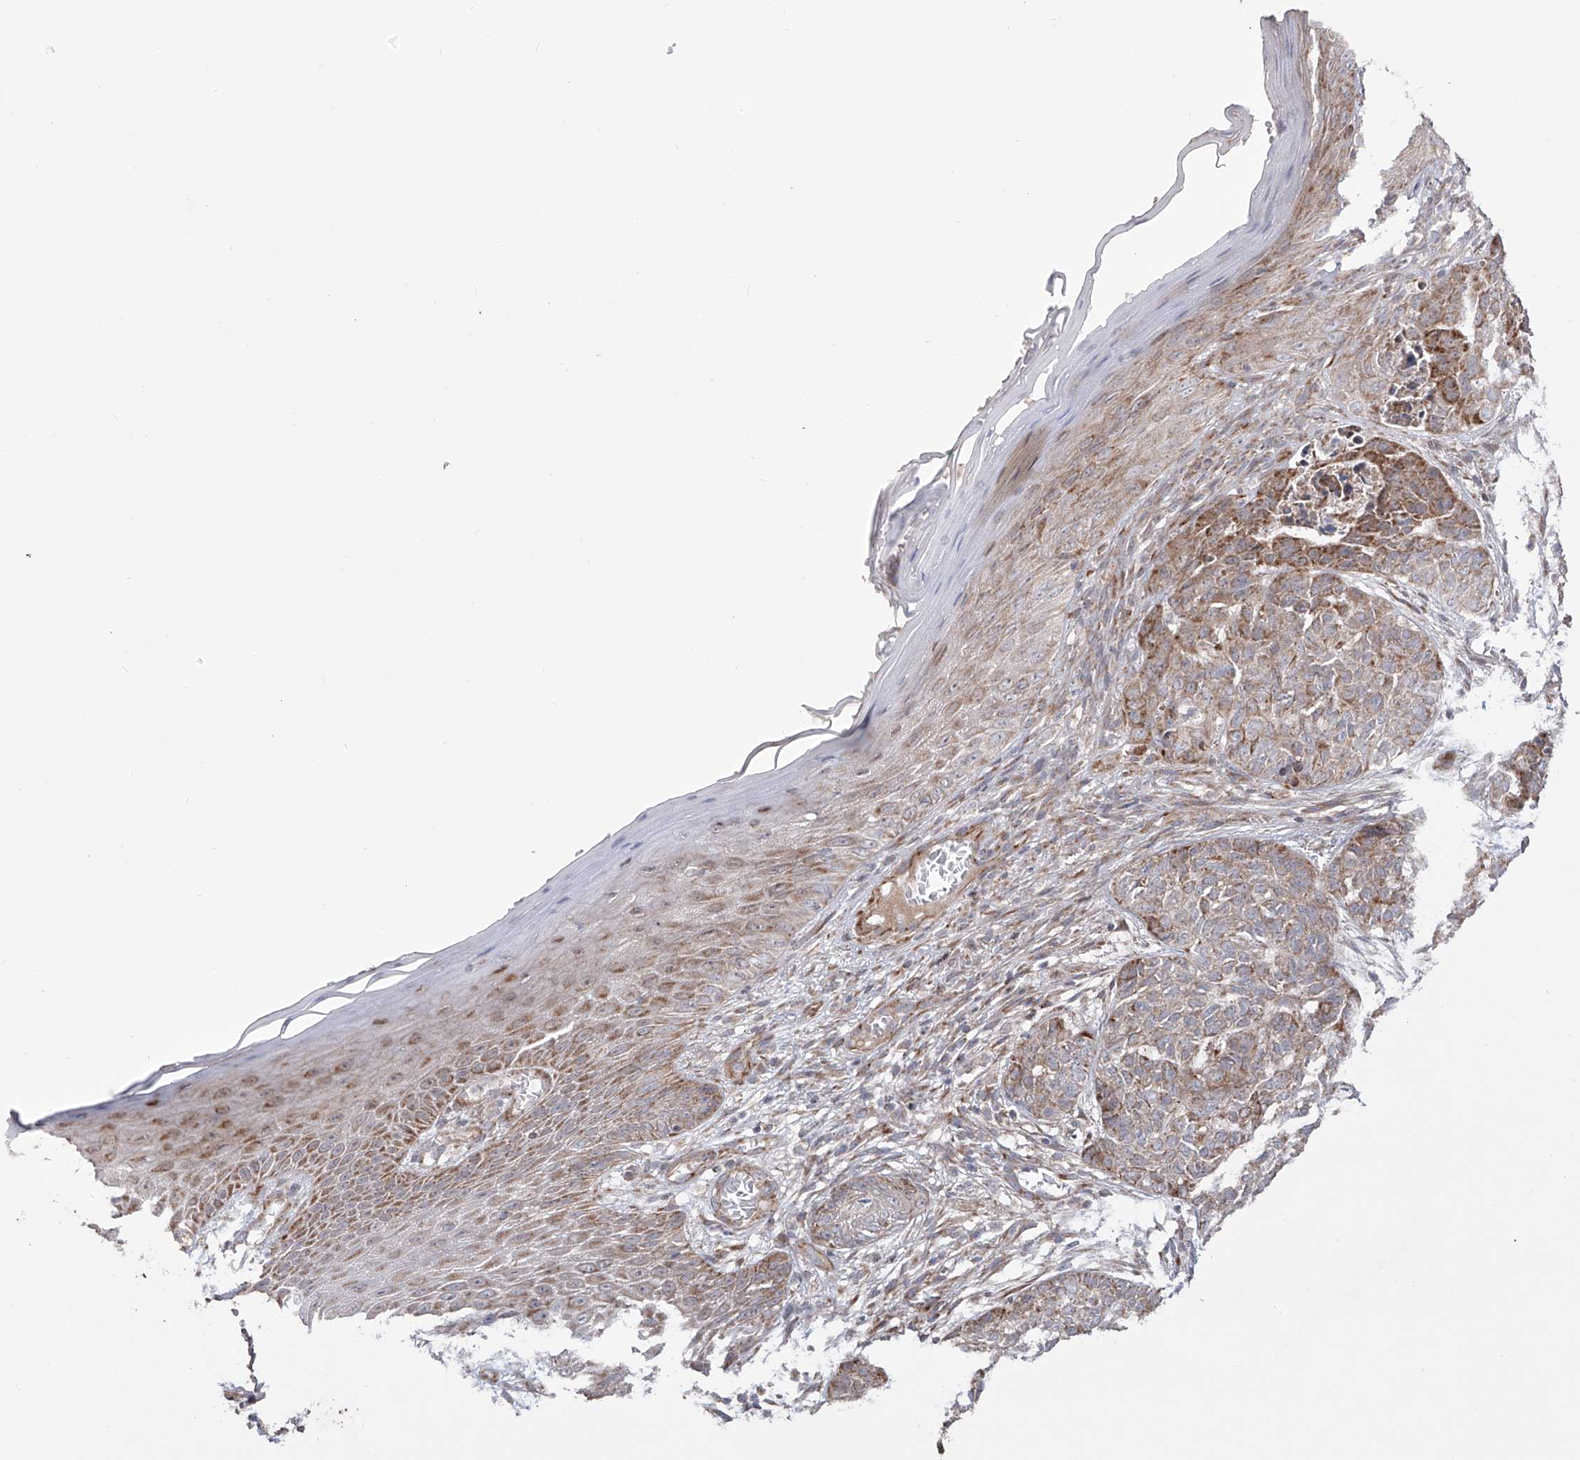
{"staining": {"intensity": "moderate", "quantity": ">75%", "location": "cytoplasmic/membranous"}, "tissue": "skin cancer", "cell_type": "Tumor cells", "image_type": "cancer", "snomed": [{"axis": "morphology", "description": "Basal cell carcinoma"}, {"axis": "topography", "description": "Skin"}], "caption": "Protein staining of basal cell carcinoma (skin) tissue demonstrates moderate cytoplasmic/membranous expression in approximately >75% of tumor cells. Using DAB (brown) and hematoxylin (blue) stains, captured at high magnification using brightfield microscopy.", "gene": "YKT6", "patient": {"sex": "female", "age": 64}}